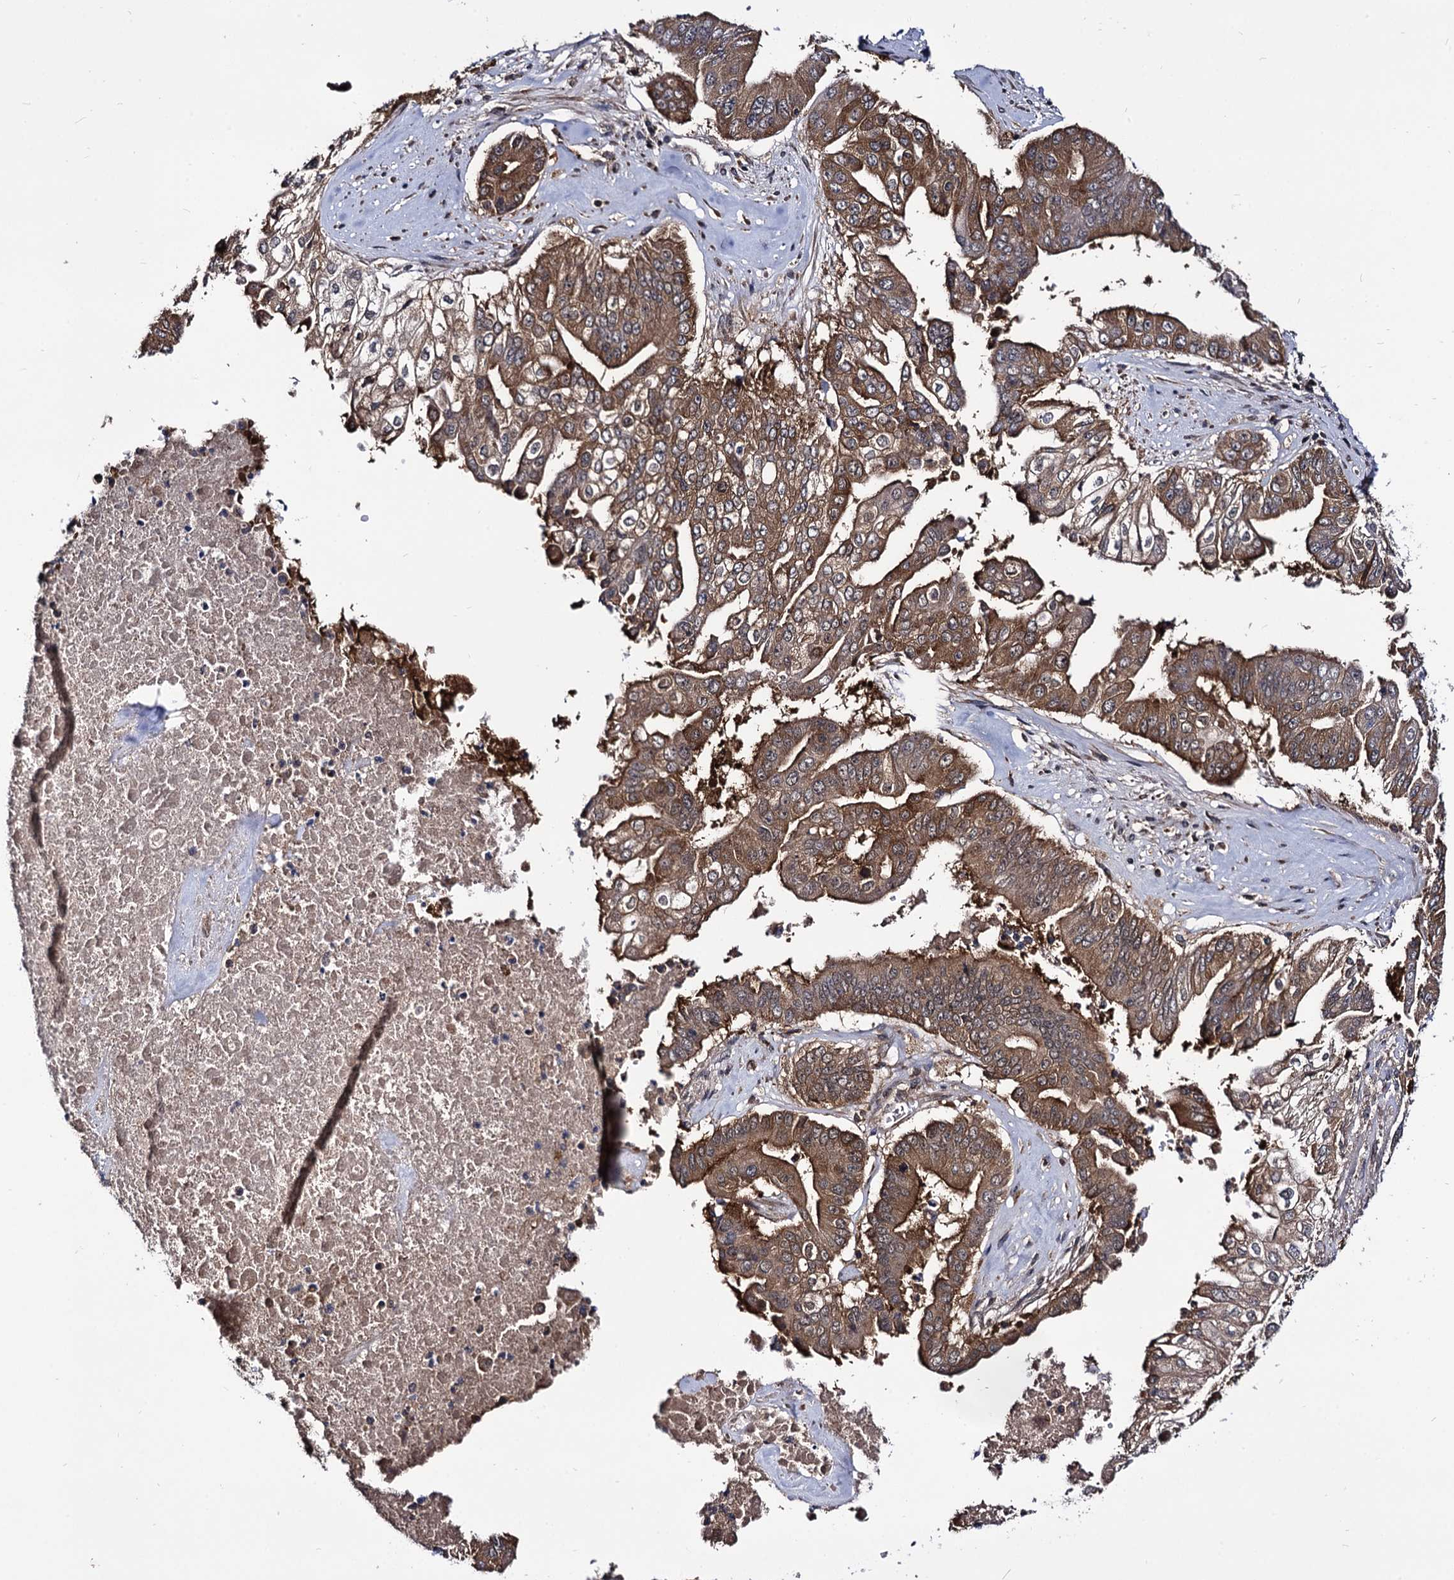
{"staining": {"intensity": "moderate", "quantity": ">75%", "location": "cytoplasmic/membranous"}, "tissue": "pancreatic cancer", "cell_type": "Tumor cells", "image_type": "cancer", "snomed": [{"axis": "morphology", "description": "Adenocarcinoma, NOS"}, {"axis": "topography", "description": "Pancreas"}], "caption": "Adenocarcinoma (pancreatic) stained with DAB (3,3'-diaminobenzidine) immunohistochemistry reveals medium levels of moderate cytoplasmic/membranous positivity in approximately >75% of tumor cells.", "gene": "MICAL2", "patient": {"sex": "female", "age": 77}}